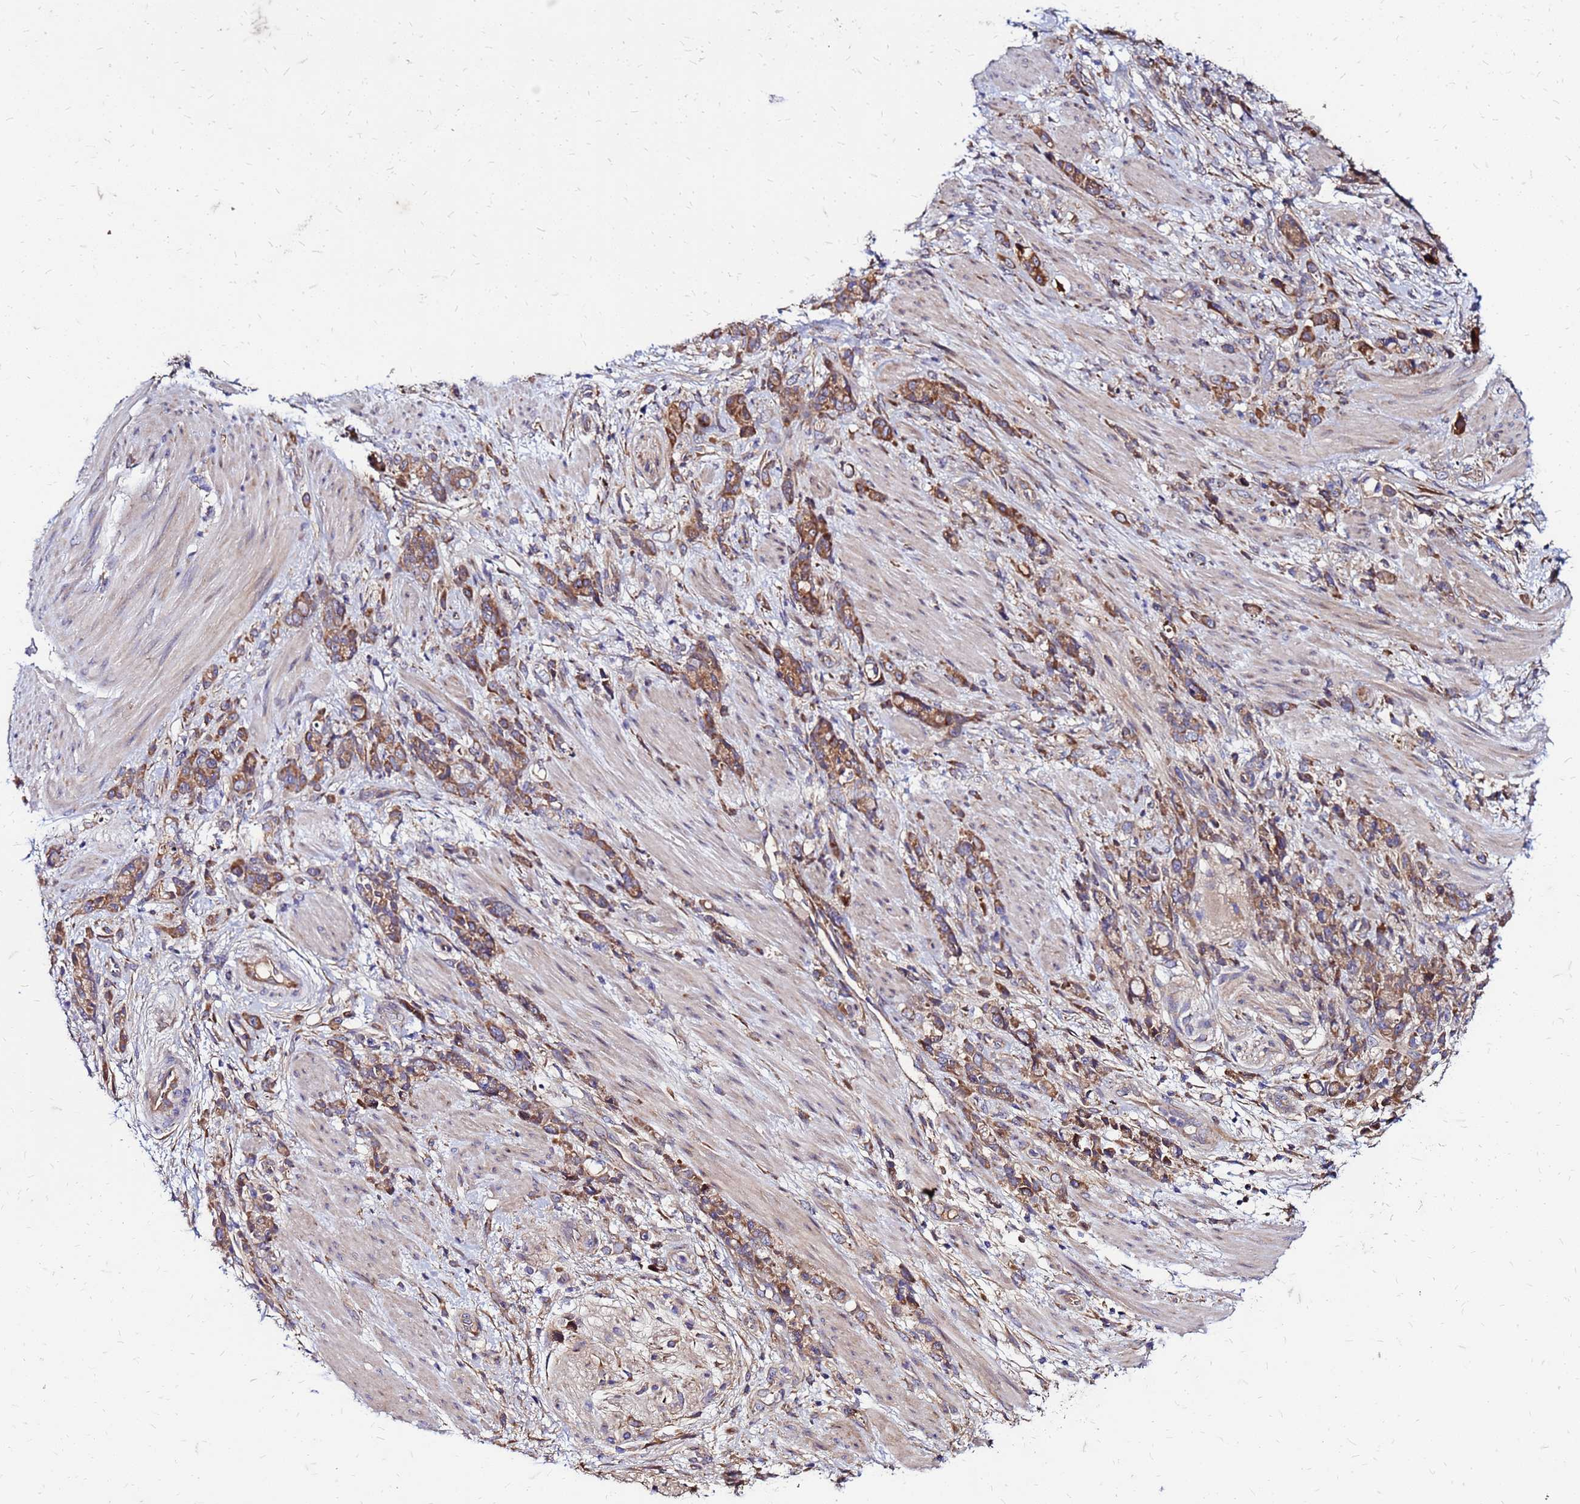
{"staining": {"intensity": "moderate", "quantity": ">75%", "location": "cytoplasmic/membranous"}, "tissue": "stomach cancer", "cell_type": "Tumor cells", "image_type": "cancer", "snomed": [{"axis": "morphology", "description": "Normal tissue, NOS"}, {"axis": "morphology", "description": "Adenocarcinoma, NOS"}, {"axis": "topography", "description": "Stomach"}], "caption": "About >75% of tumor cells in stomach cancer (adenocarcinoma) demonstrate moderate cytoplasmic/membranous protein expression as visualized by brown immunohistochemical staining.", "gene": "VMO1", "patient": {"sex": "female", "age": 79}}